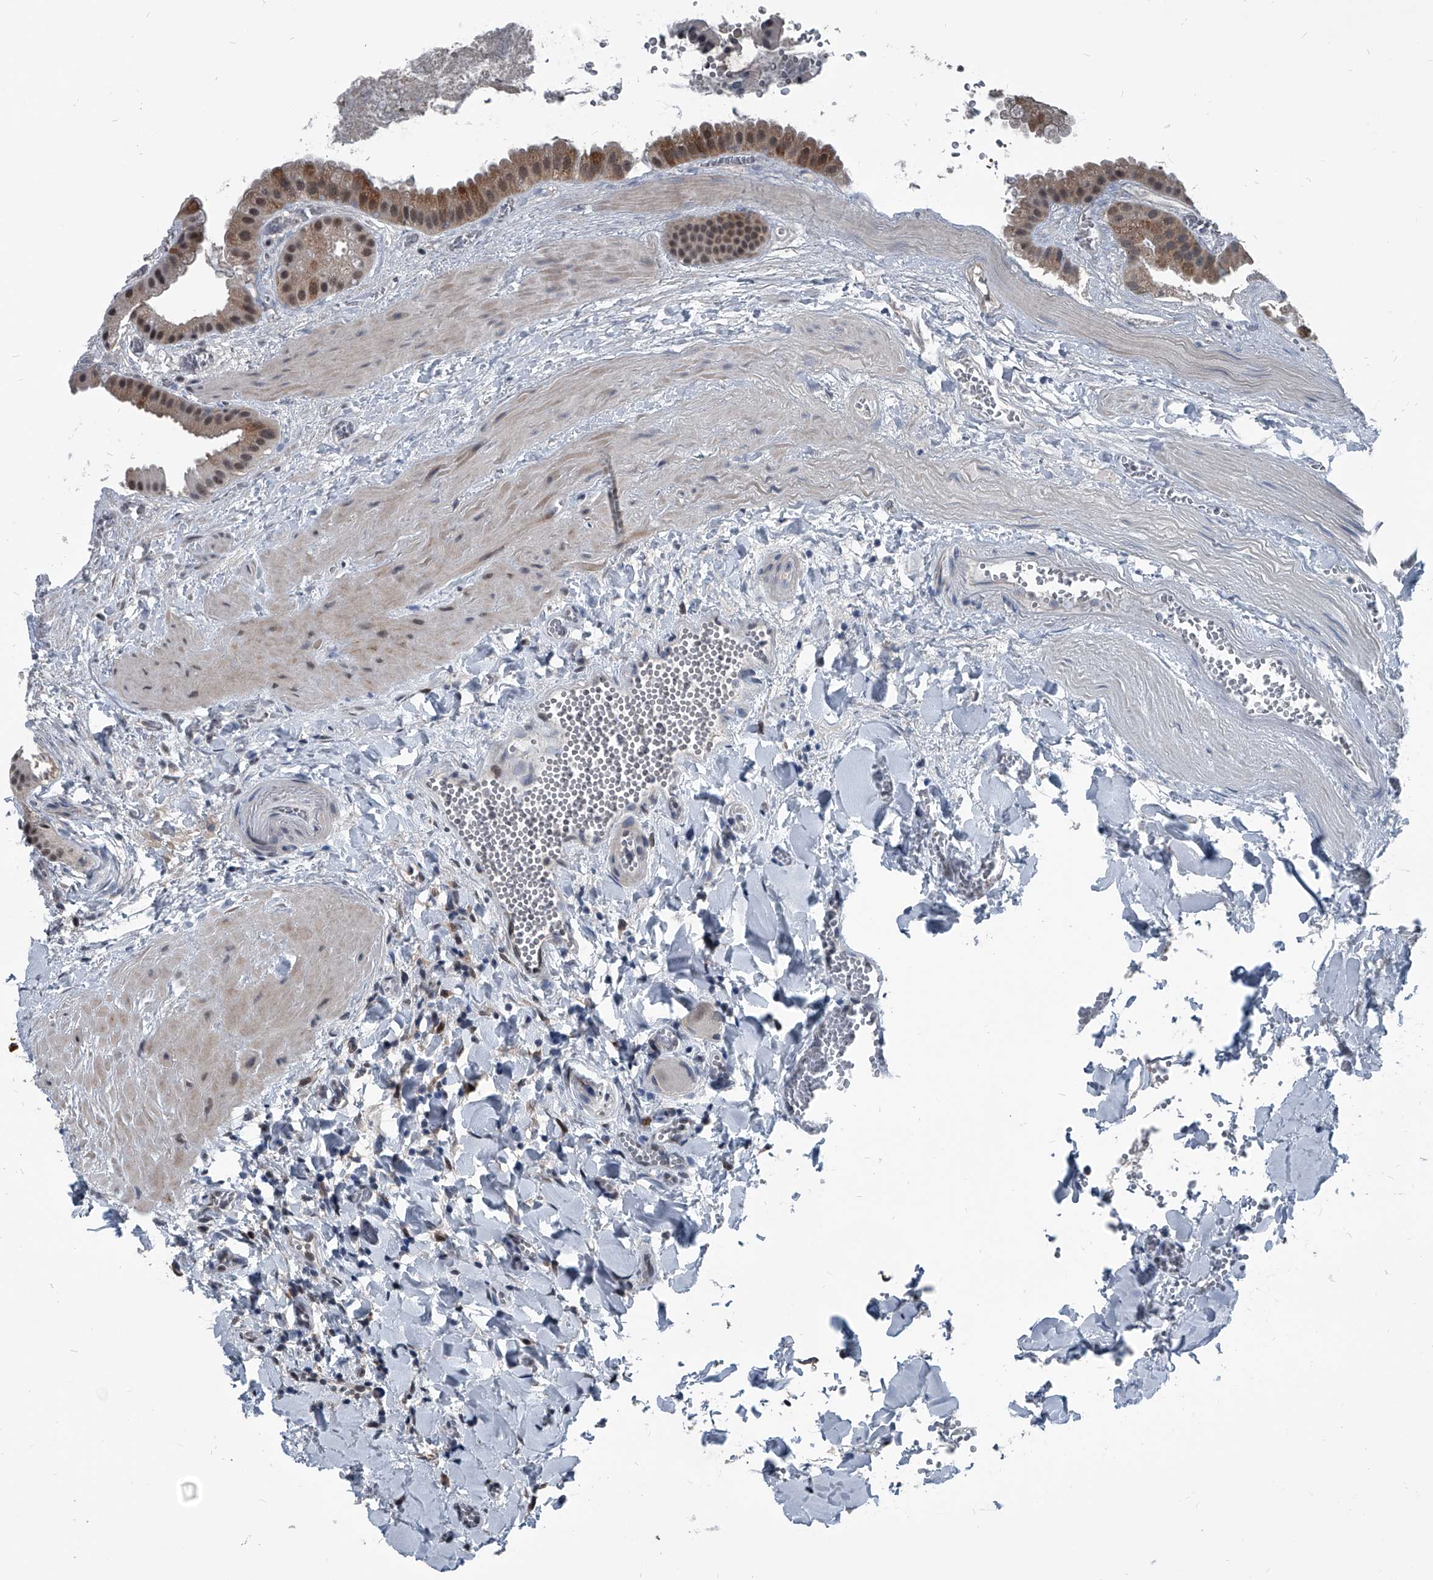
{"staining": {"intensity": "moderate", "quantity": ">75%", "location": "cytoplasmic/membranous"}, "tissue": "gallbladder", "cell_type": "Glandular cells", "image_type": "normal", "snomed": [{"axis": "morphology", "description": "Normal tissue, NOS"}, {"axis": "topography", "description": "Gallbladder"}], "caption": "The image exhibits a brown stain indicating the presence of a protein in the cytoplasmic/membranous of glandular cells in gallbladder. The staining is performed using DAB brown chromogen to label protein expression. The nuclei are counter-stained blue using hematoxylin.", "gene": "MEN1", "patient": {"sex": "male", "age": 55}}